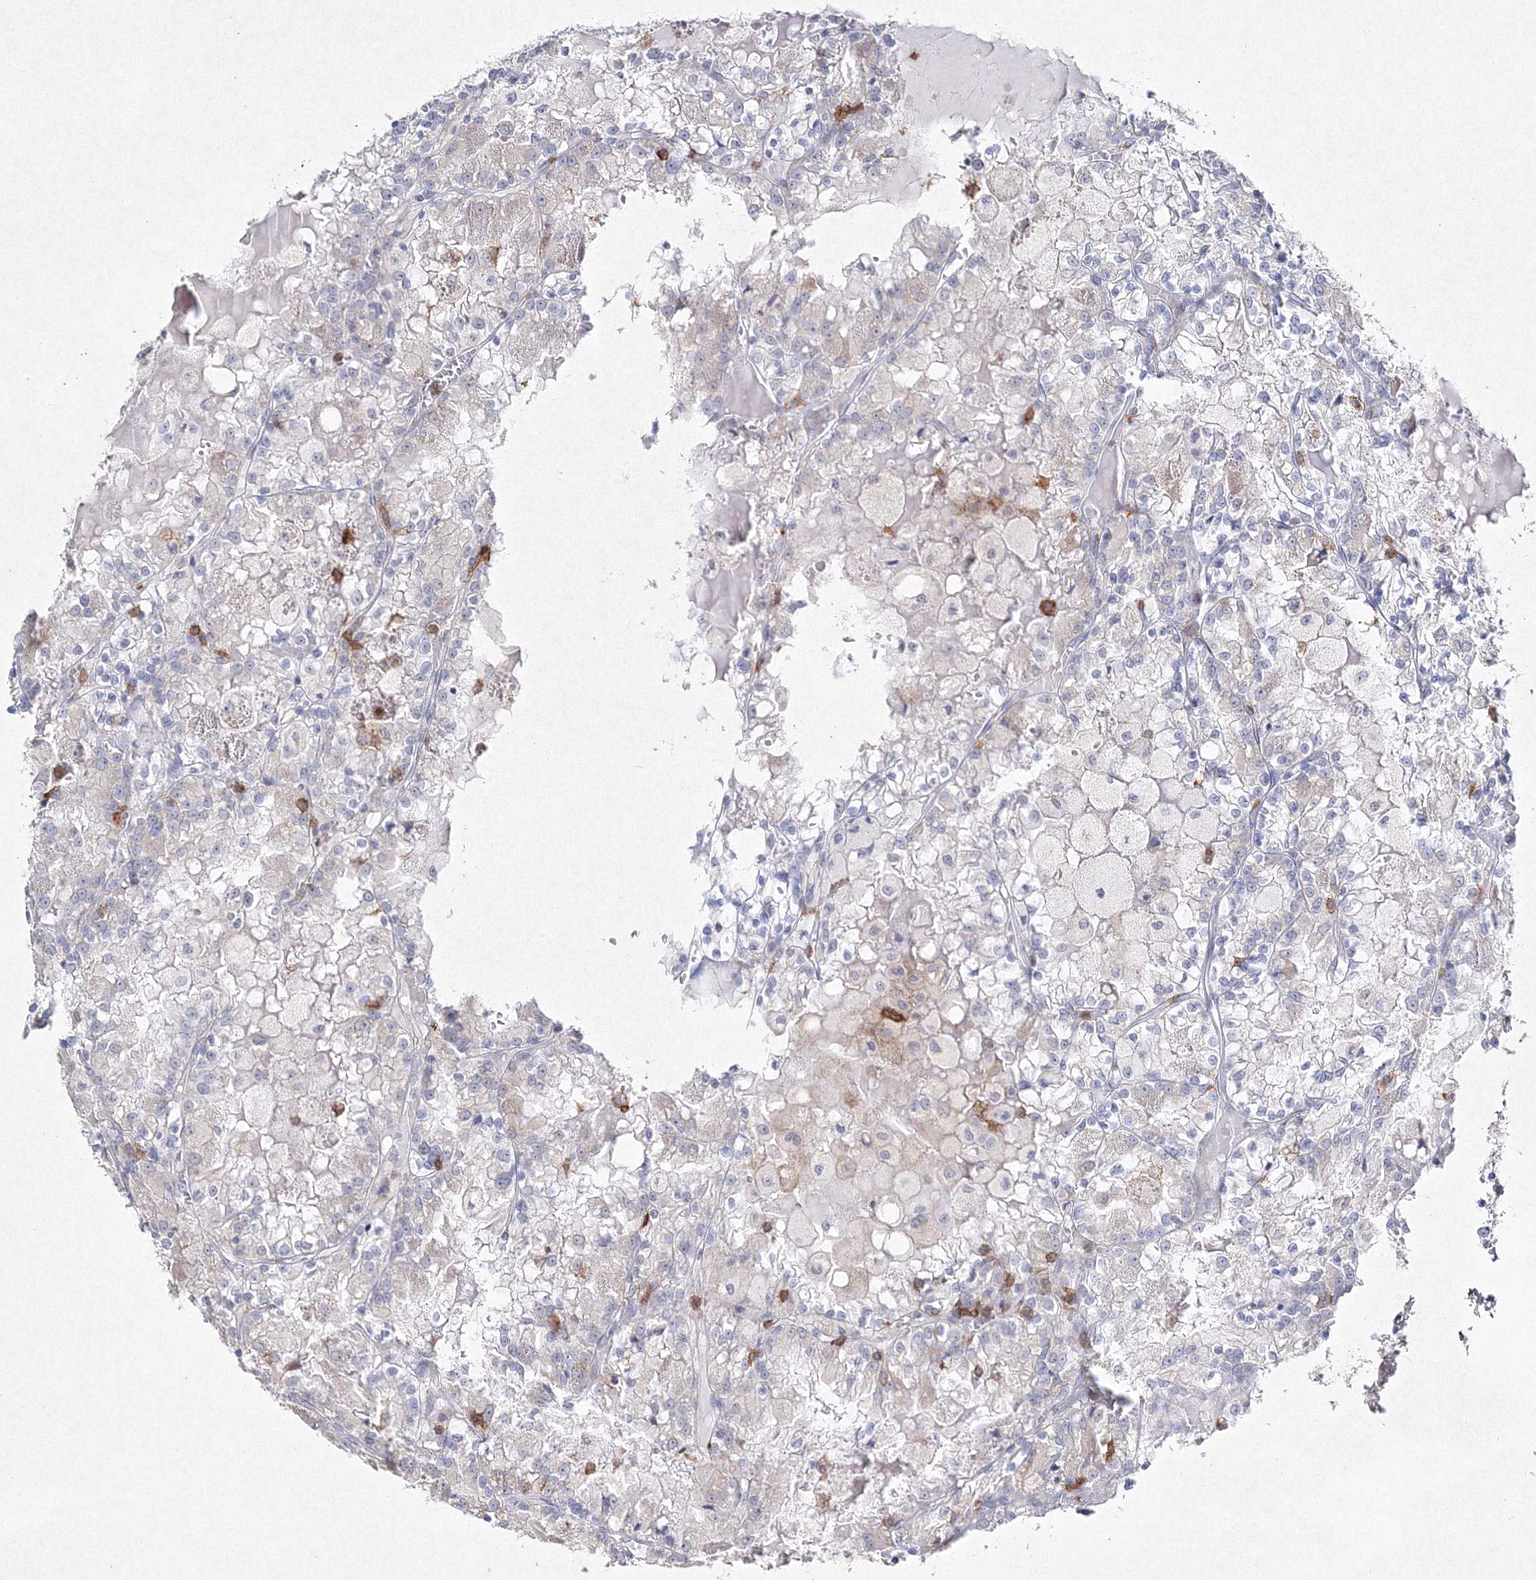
{"staining": {"intensity": "negative", "quantity": "none", "location": "none"}, "tissue": "renal cancer", "cell_type": "Tumor cells", "image_type": "cancer", "snomed": [{"axis": "morphology", "description": "Adenocarcinoma, NOS"}, {"axis": "topography", "description": "Kidney"}], "caption": "Immunohistochemistry (IHC) histopathology image of neoplastic tissue: human renal cancer (adenocarcinoma) stained with DAB demonstrates no significant protein staining in tumor cells.", "gene": "HCST", "patient": {"sex": "female", "age": 56}}